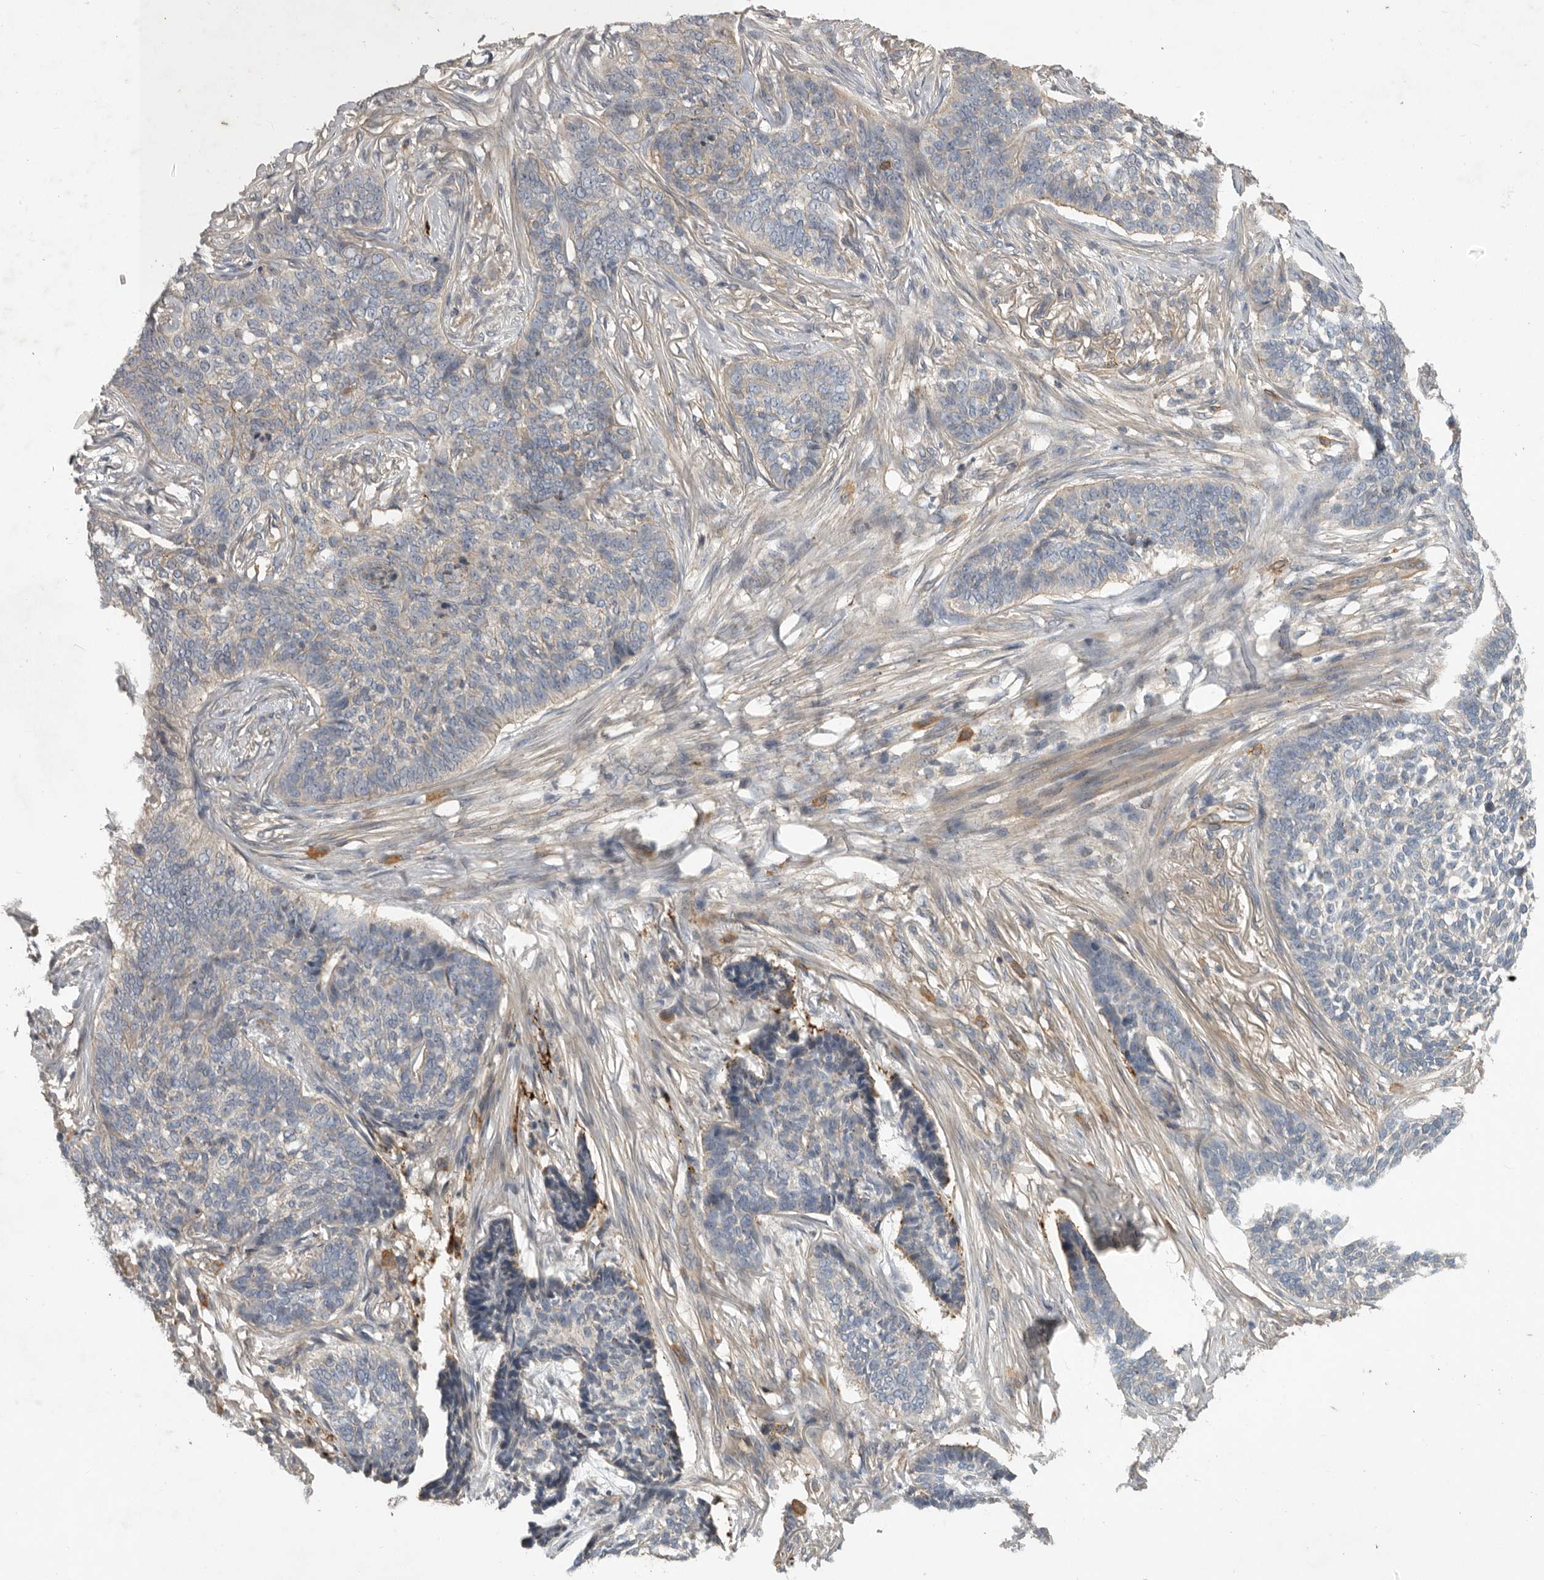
{"staining": {"intensity": "negative", "quantity": "none", "location": "none"}, "tissue": "skin cancer", "cell_type": "Tumor cells", "image_type": "cancer", "snomed": [{"axis": "morphology", "description": "Basal cell carcinoma"}, {"axis": "topography", "description": "Skin"}], "caption": "This is an IHC histopathology image of human basal cell carcinoma (skin). There is no positivity in tumor cells.", "gene": "MLPH", "patient": {"sex": "male", "age": 85}}